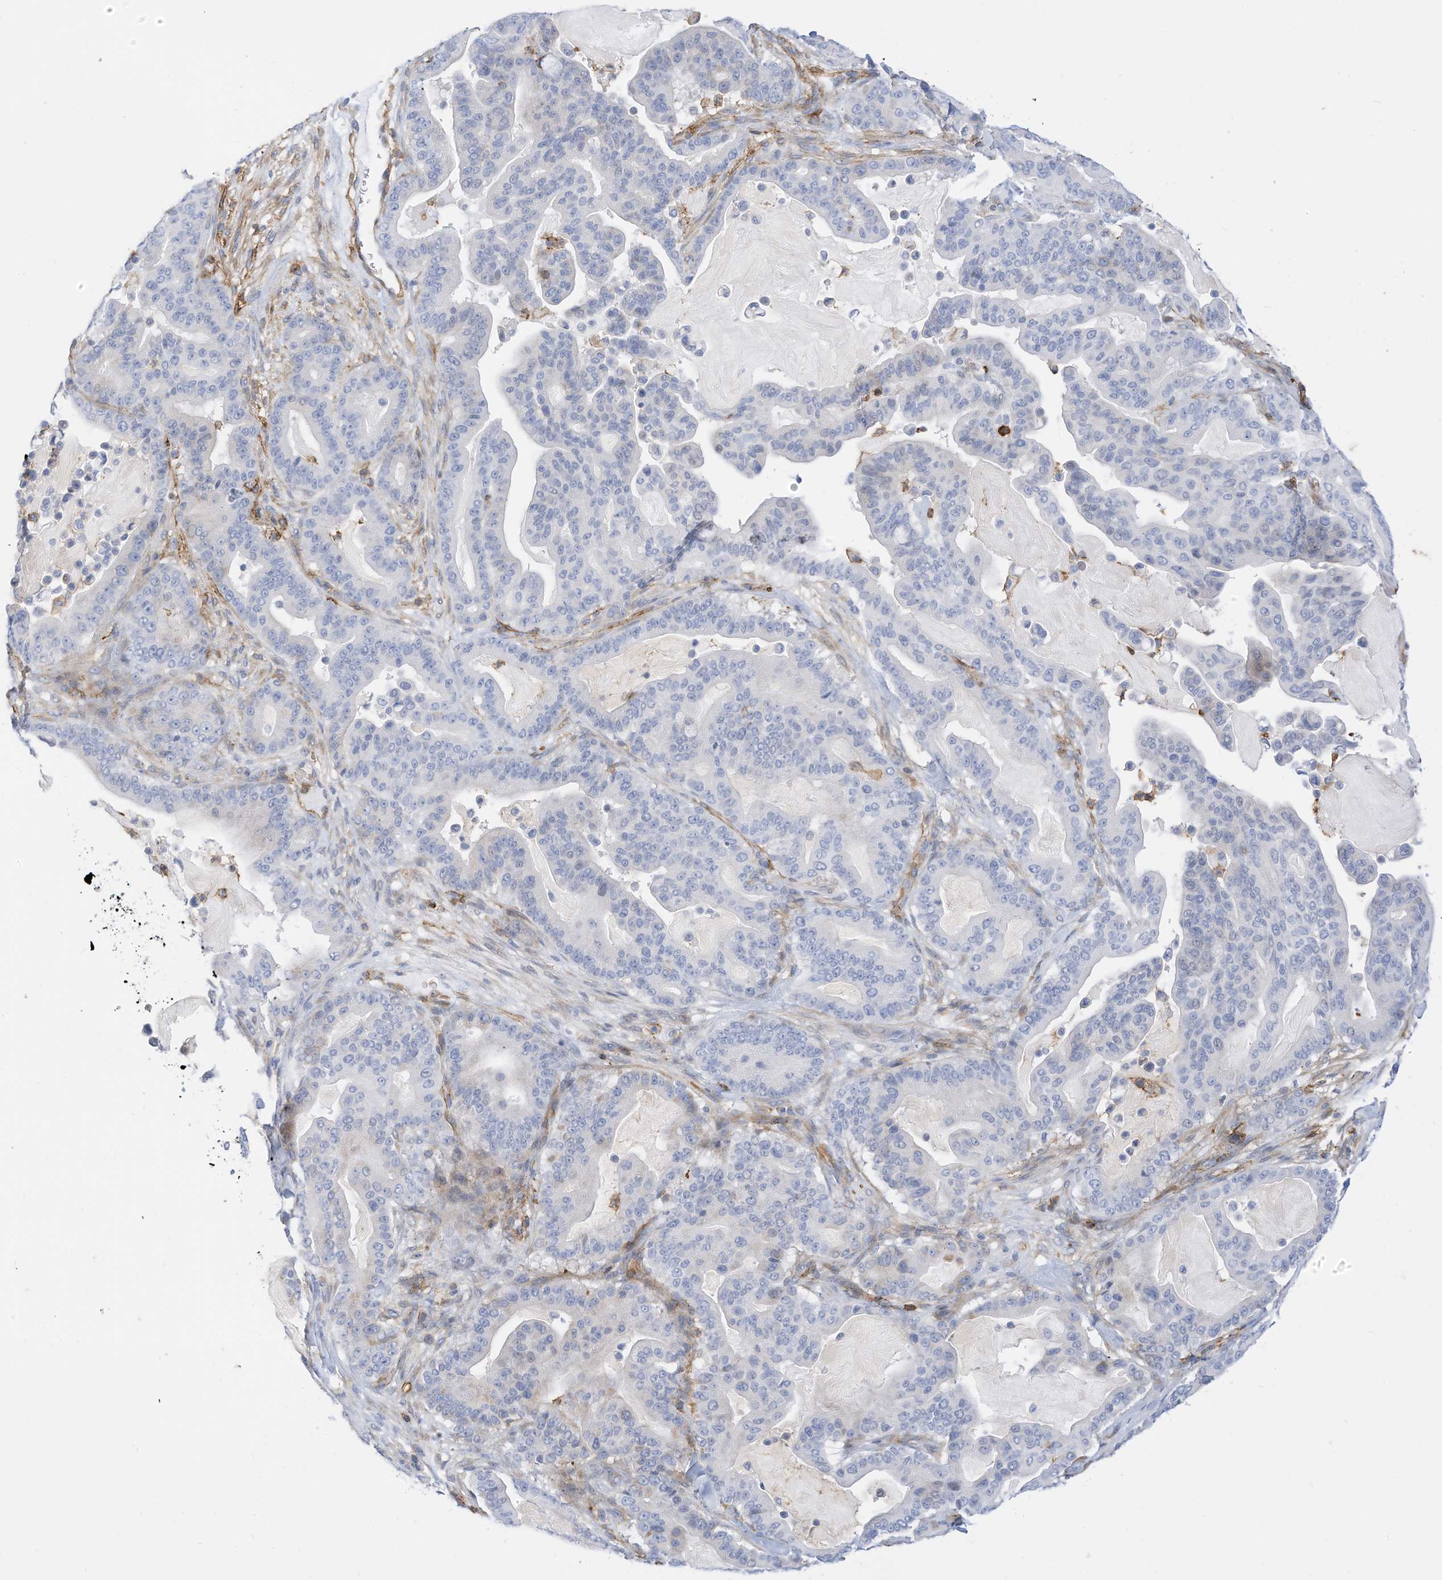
{"staining": {"intensity": "negative", "quantity": "none", "location": "none"}, "tissue": "pancreatic cancer", "cell_type": "Tumor cells", "image_type": "cancer", "snomed": [{"axis": "morphology", "description": "Adenocarcinoma, NOS"}, {"axis": "topography", "description": "Pancreas"}], "caption": "IHC photomicrograph of neoplastic tissue: human pancreatic cancer (adenocarcinoma) stained with DAB (3,3'-diaminobenzidine) demonstrates no significant protein expression in tumor cells.", "gene": "TXNDC9", "patient": {"sex": "male", "age": 63}}